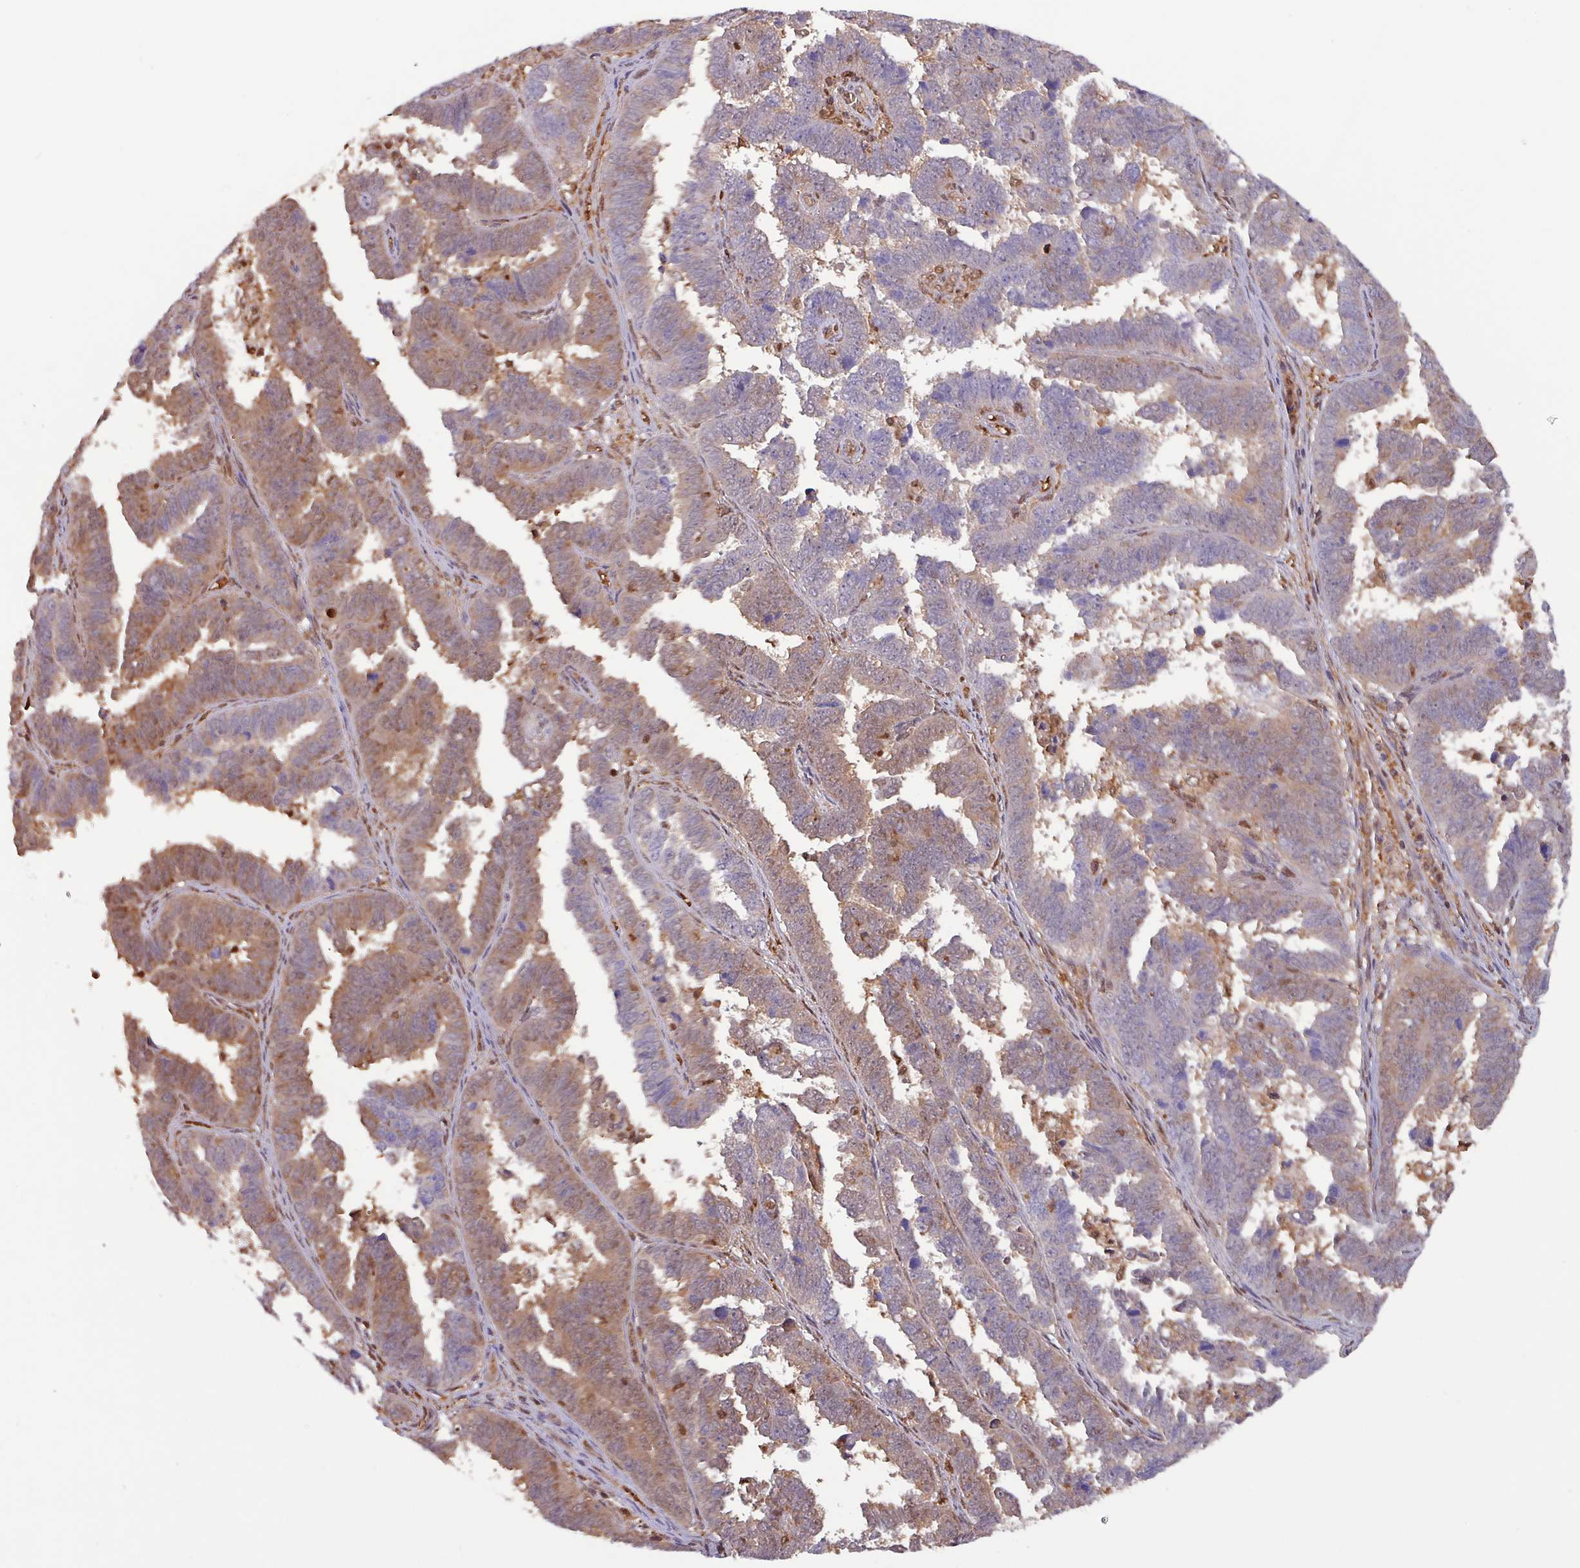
{"staining": {"intensity": "moderate", "quantity": "25%-75%", "location": "cytoplasmic/membranous"}, "tissue": "endometrial cancer", "cell_type": "Tumor cells", "image_type": "cancer", "snomed": [{"axis": "morphology", "description": "Adenocarcinoma, NOS"}, {"axis": "topography", "description": "Endometrium"}], "caption": "Adenocarcinoma (endometrial) stained with a brown dye demonstrates moderate cytoplasmic/membranous positive positivity in approximately 25%-75% of tumor cells.", "gene": "PSMB8", "patient": {"sex": "female", "age": 75}}